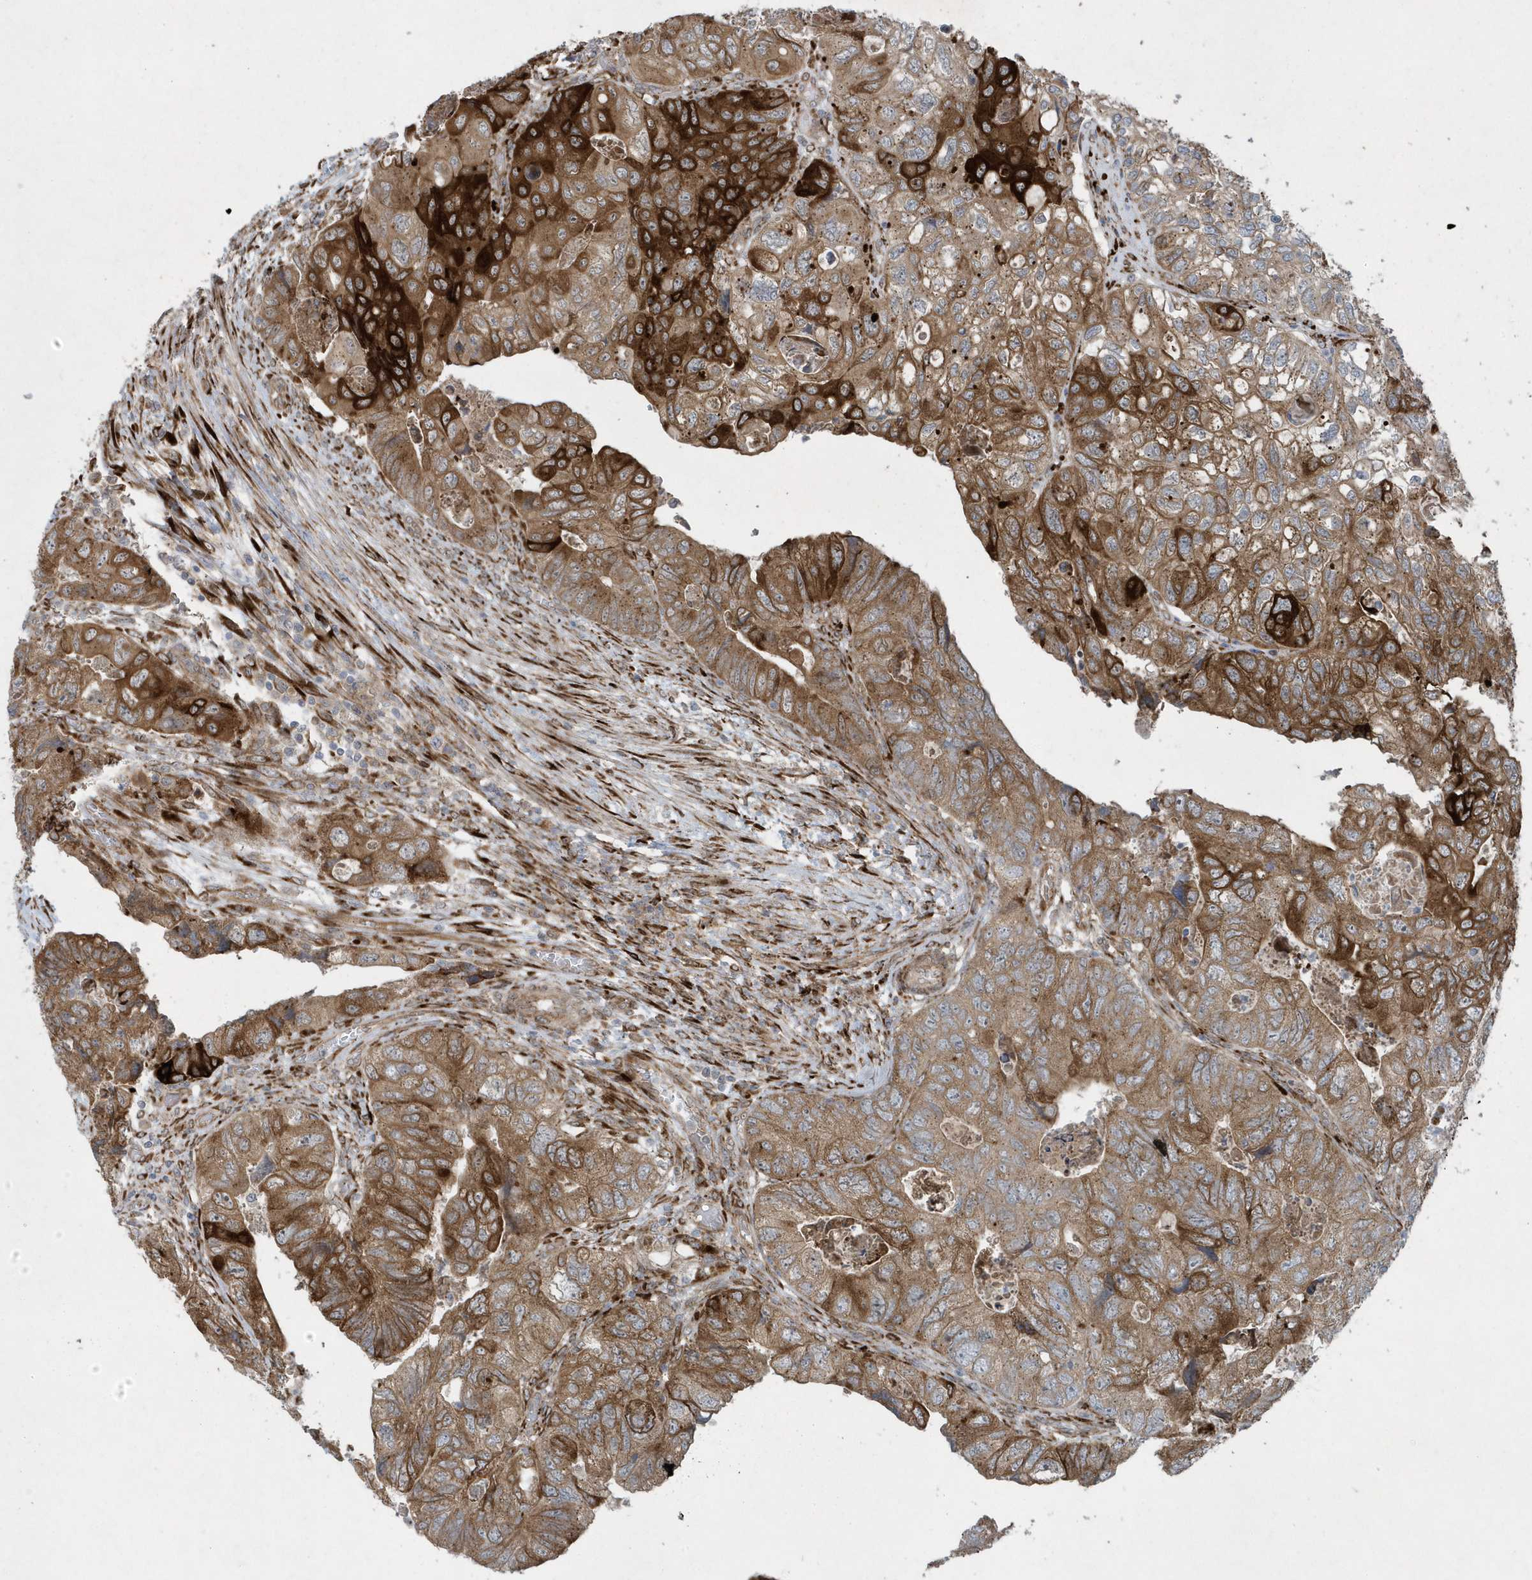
{"staining": {"intensity": "strong", "quantity": "25%-75%", "location": "cytoplasmic/membranous"}, "tissue": "colorectal cancer", "cell_type": "Tumor cells", "image_type": "cancer", "snomed": [{"axis": "morphology", "description": "Adenocarcinoma, NOS"}, {"axis": "topography", "description": "Rectum"}], "caption": "Strong cytoplasmic/membranous staining for a protein is seen in about 25%-75% of tumor cells of colorectal adenocarcinoma using IHC.", "gene": "FAM98A", "patient": {"sex": "male", "age": 63}}